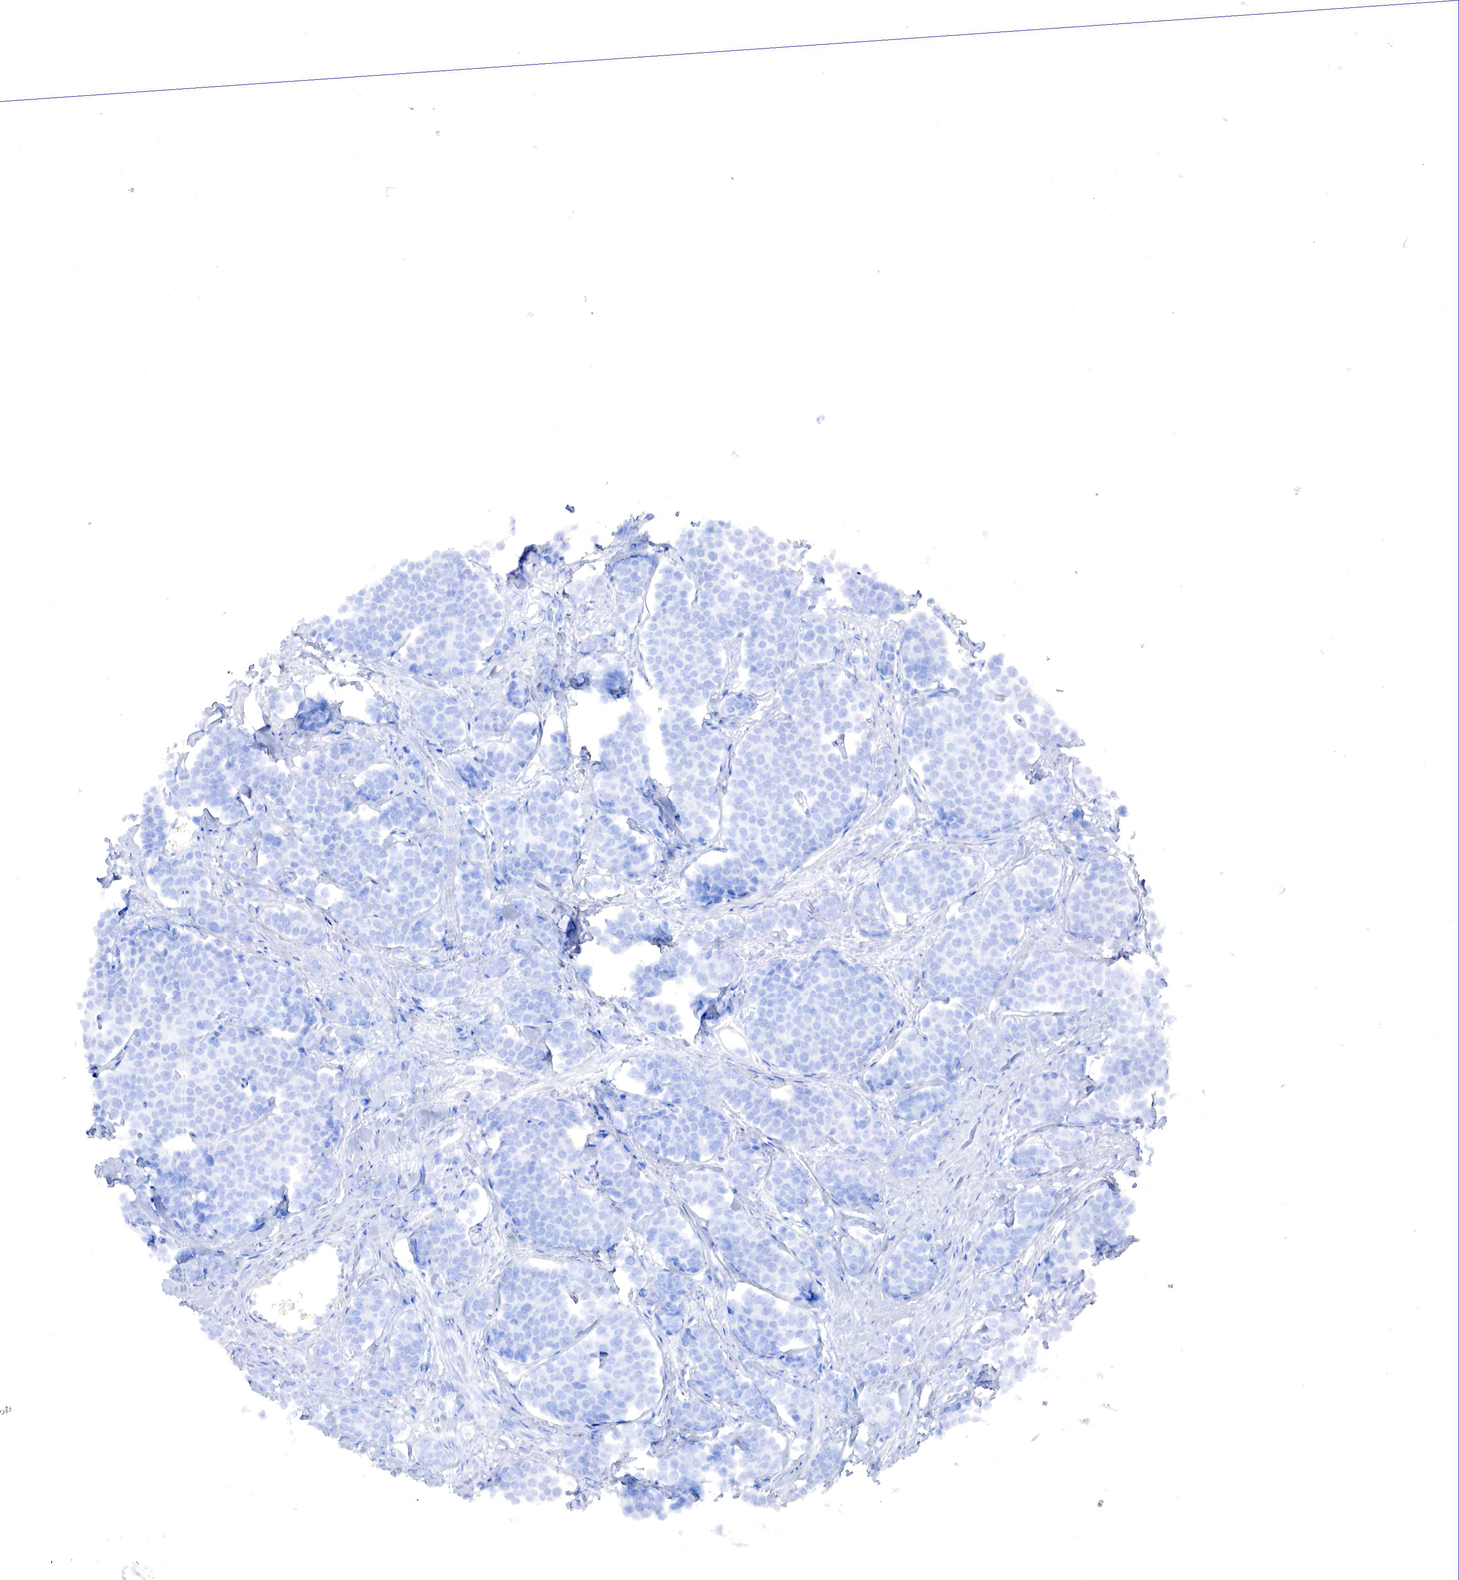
{"staining": {"intensity": "negative", "quantity": "none", "location": "none"}, "tissue": "carcinoid", "cell_type": "Tumor cells", "image_type": "cancer", "snomed": [{"axis": "morphology", "description": "Carcinoid, malignant, NOS"}, {"axis": "topography", "description": "Small intestine"}], "caption": "Tumor cells show no significant expression in carcinoid (malignant).", "gene": "RDX", "patient": {"sex": "male", "age": 60}}